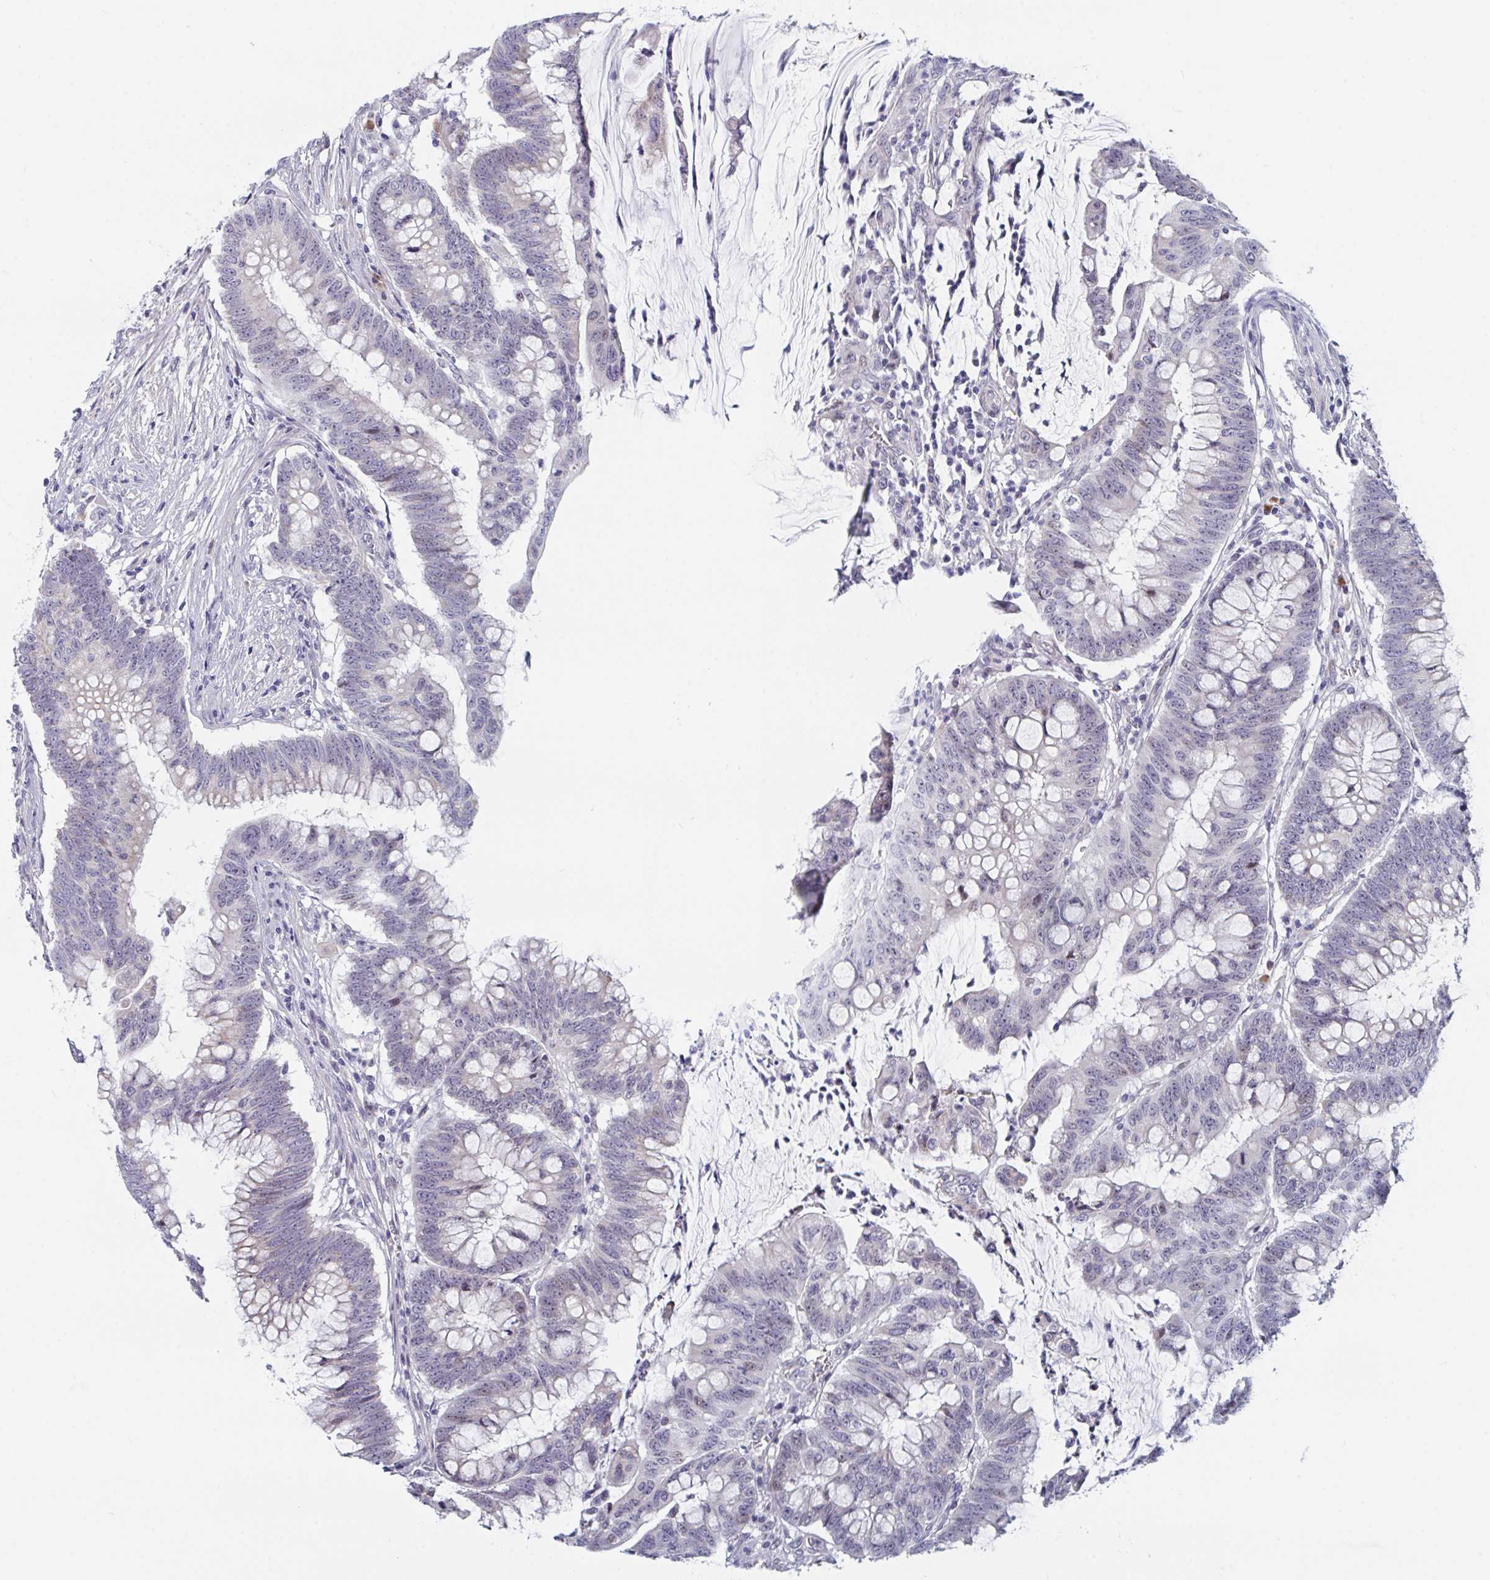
{"staining": {"intensity": "weak", "quantity": "<25%", "location": "cytoplasmic/membranous,nuclear"}, "tissue": "colorectal cancer", "cell_type": "Tumor cells", "image_type": "cancer", "snomed": [{"axis": "morphology", "description": "Adenocarcinoma, NOS"}, {"axis": "topography", "description": "Colon"}], "caption": "A photomicrograph of human colorectal adenocarcinoma is negative for staining in tumor cells.", "gene": "CENPT", "patient": {"sex": "male", "age": 62}}